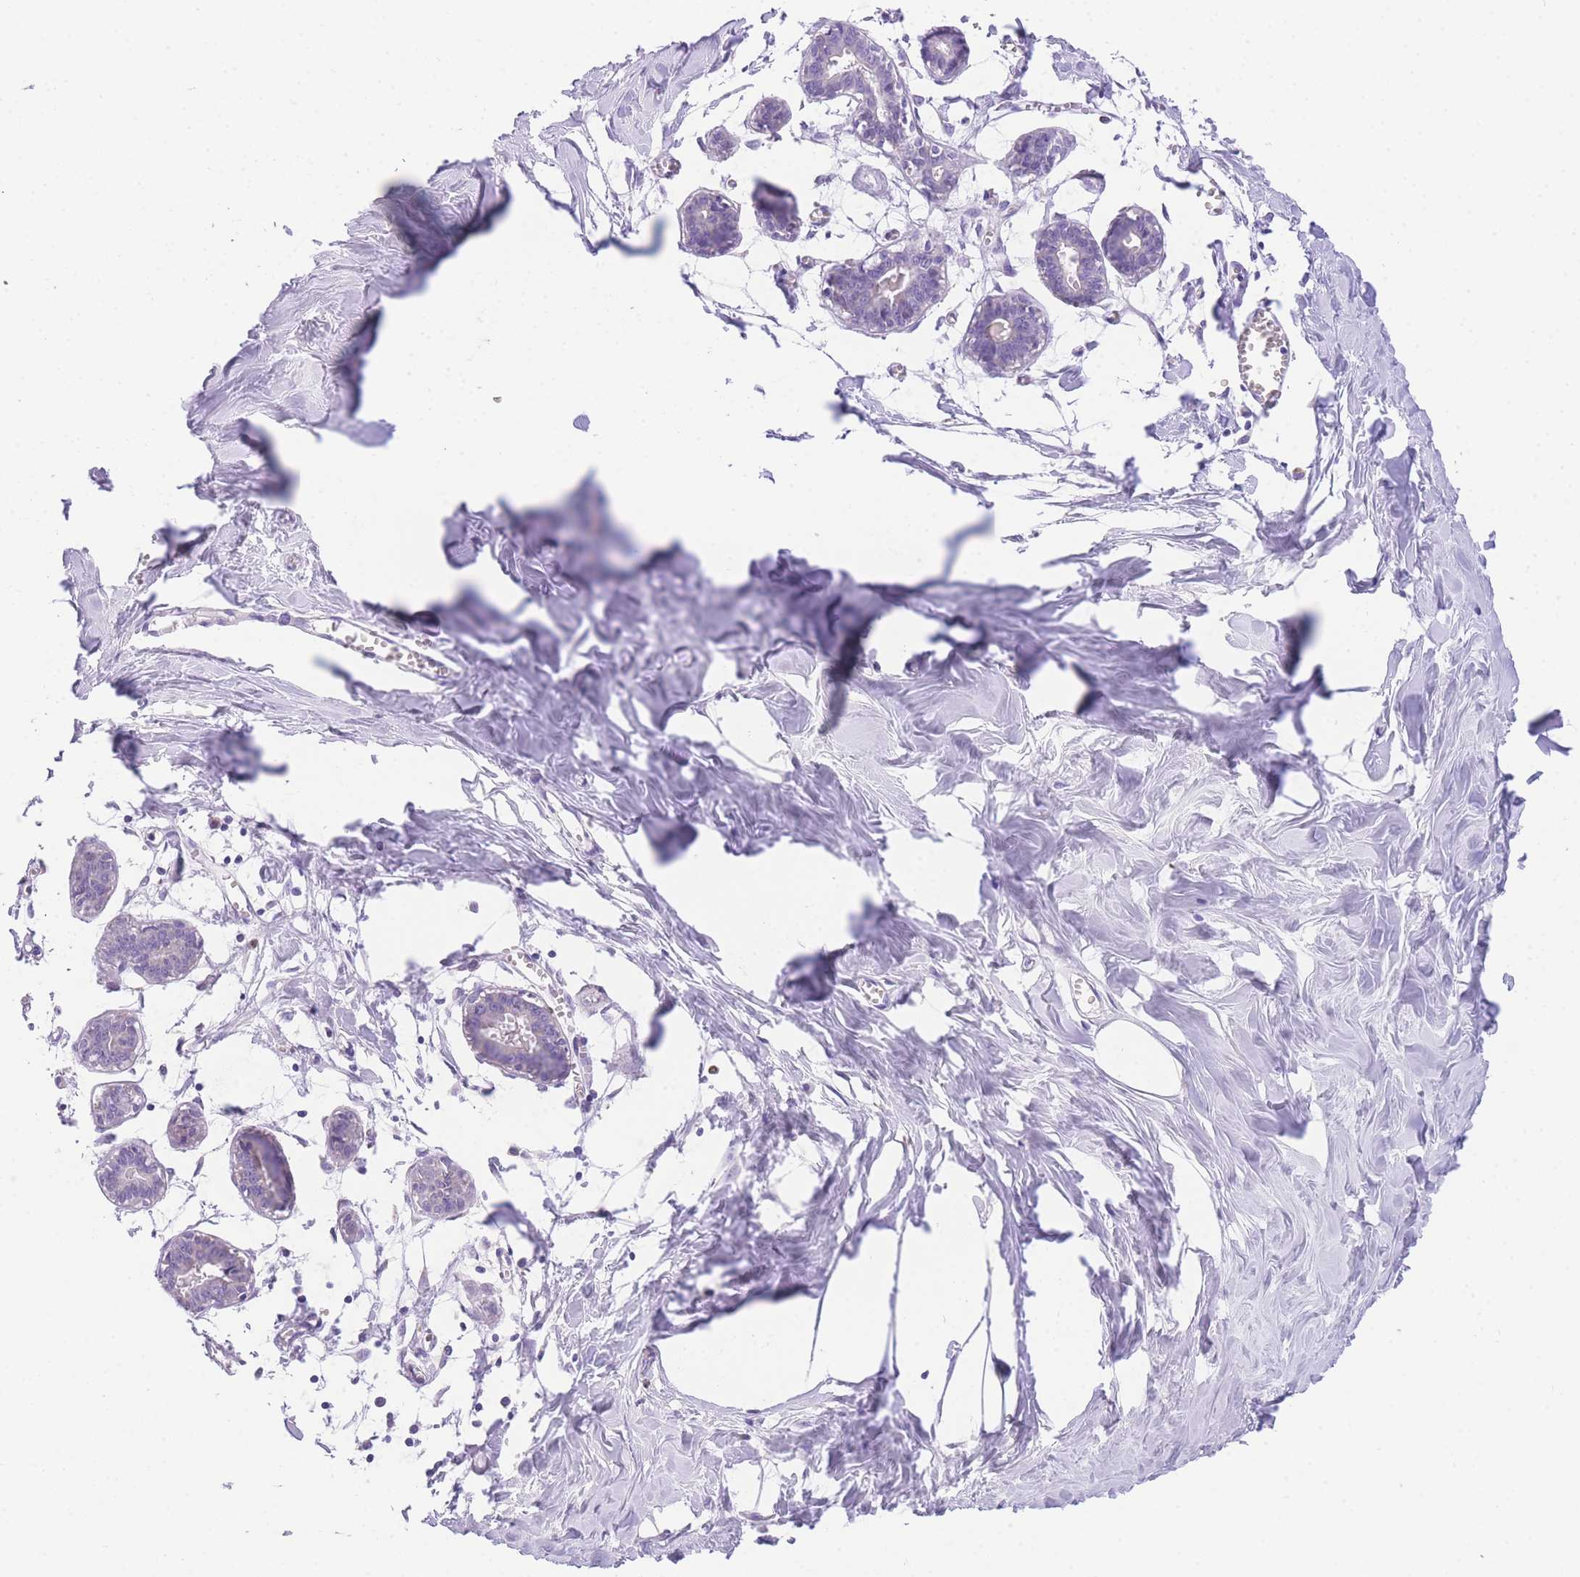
{"staining": {"intensity": "negative", "quantity": "none", "location": "none"}, "tissue": "breast", "cell_type": "Adipocytes", "image_type": "normal", "snomed": [{"axis": "morphology", "description": "Normal tissue, NOS"}, {"axis": "topography", "description": "Breast"}], "caption": "High magnification brightfield microscopy of normal breast stained with DAB (brown) and counterstained with hematoxylin (blue): adipocytes show no significant expression. (DAB (3,3'-diaminobenzidine) immunohistochemistry (IHC), high magnification).", "gene": "NKD2", "patient": {"sex": "female", "age": 27}}